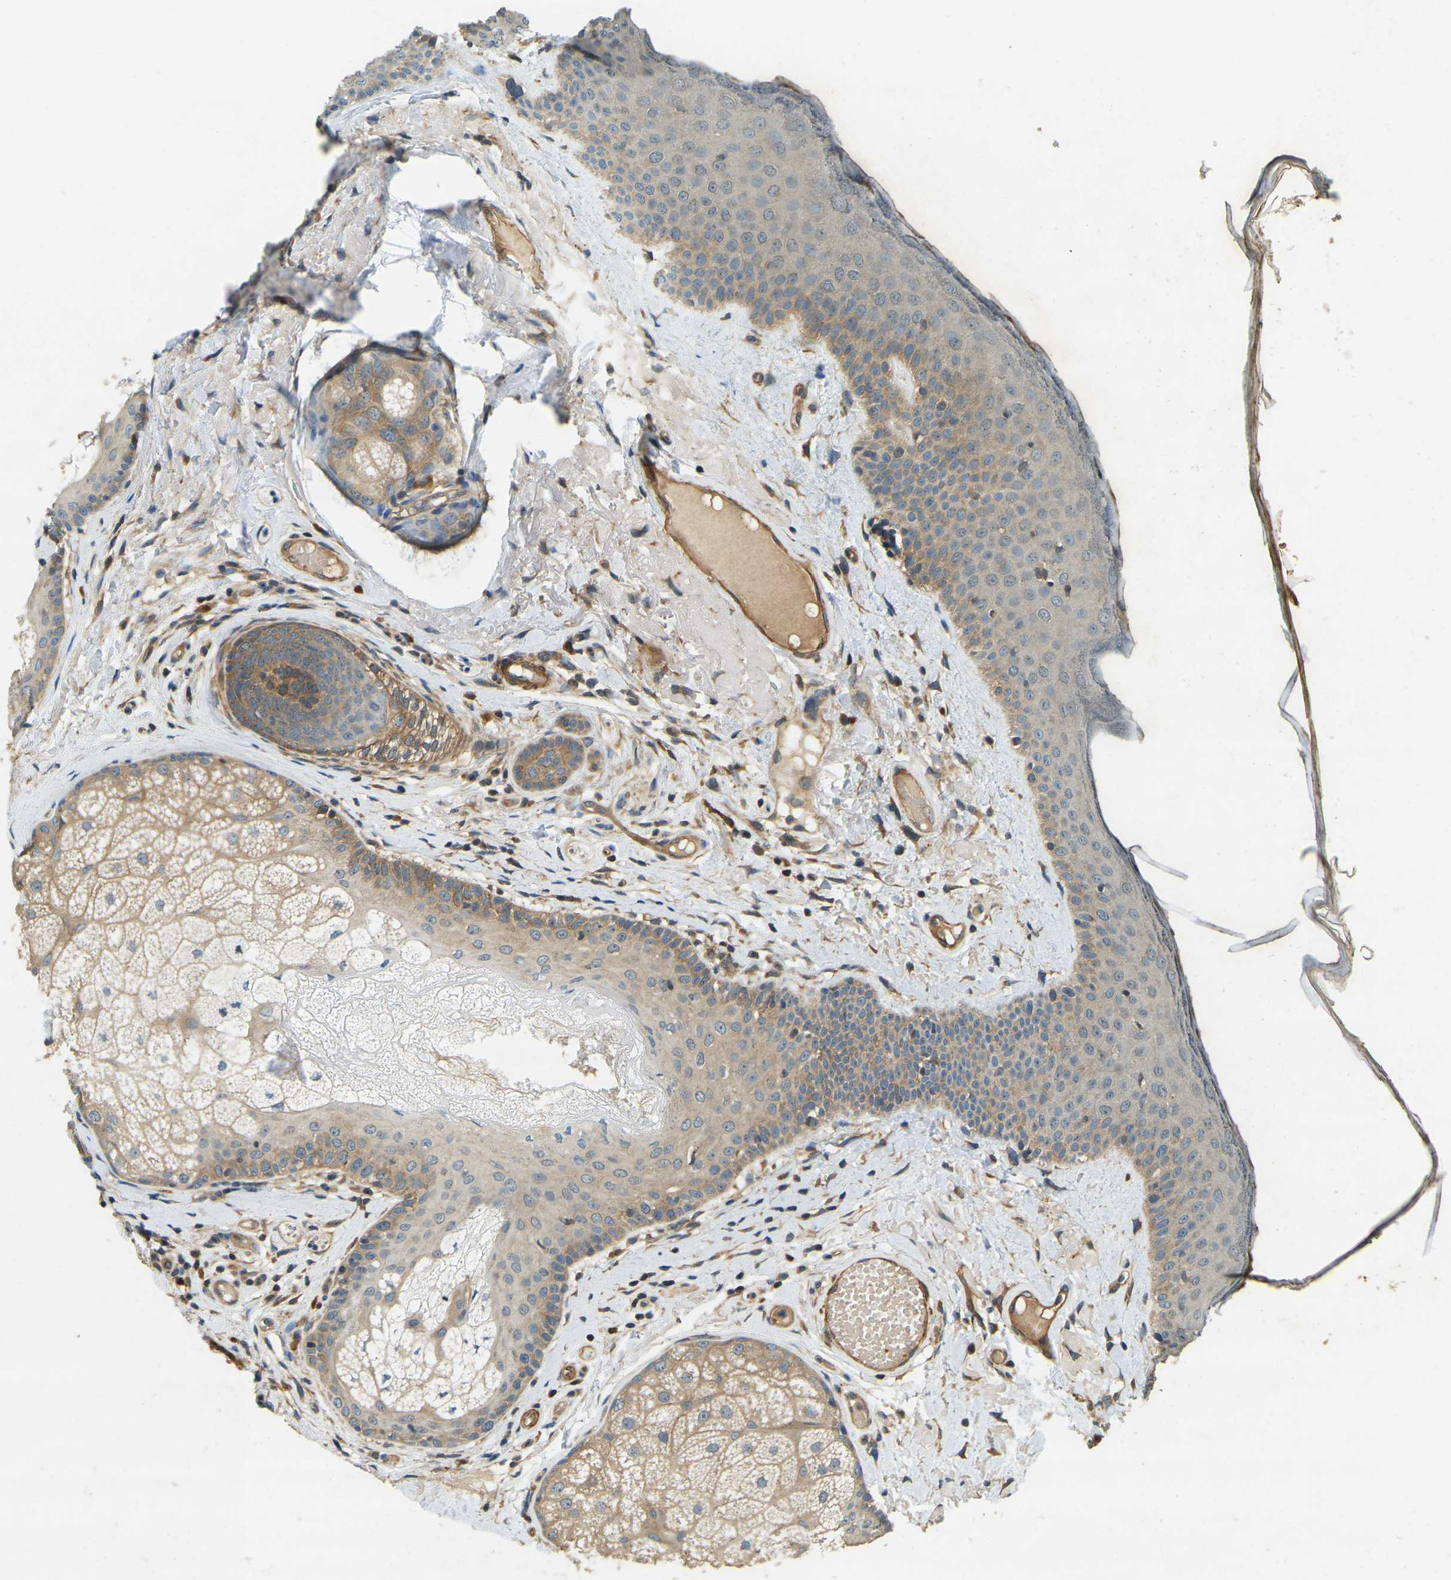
{"staining": {"intensity": "weak", "quantity": "25%-75%", "location": "cytoplasmic/membranous"}, "tissue": "oral mucosa", "cell_type": "Squamous epithelial cells", "image_type": "normal", "snomed": [{"axis": "morphology", "description": "Normal tissue, NOS"}, {"axis": "topography", "description": "Skin"}, {"axis": "topography", "description": "Oral tissue"}], "caption": "The photomicrograph shows immunohistochemical staining of unremarkable oral mucosa. There is weak cytoplasmic/membranous expression is seen in approximately 25%-75% of squamous epithelial cells.", "gene": "ERGIC1", "patient": {"sex": "male", "age": 84}}